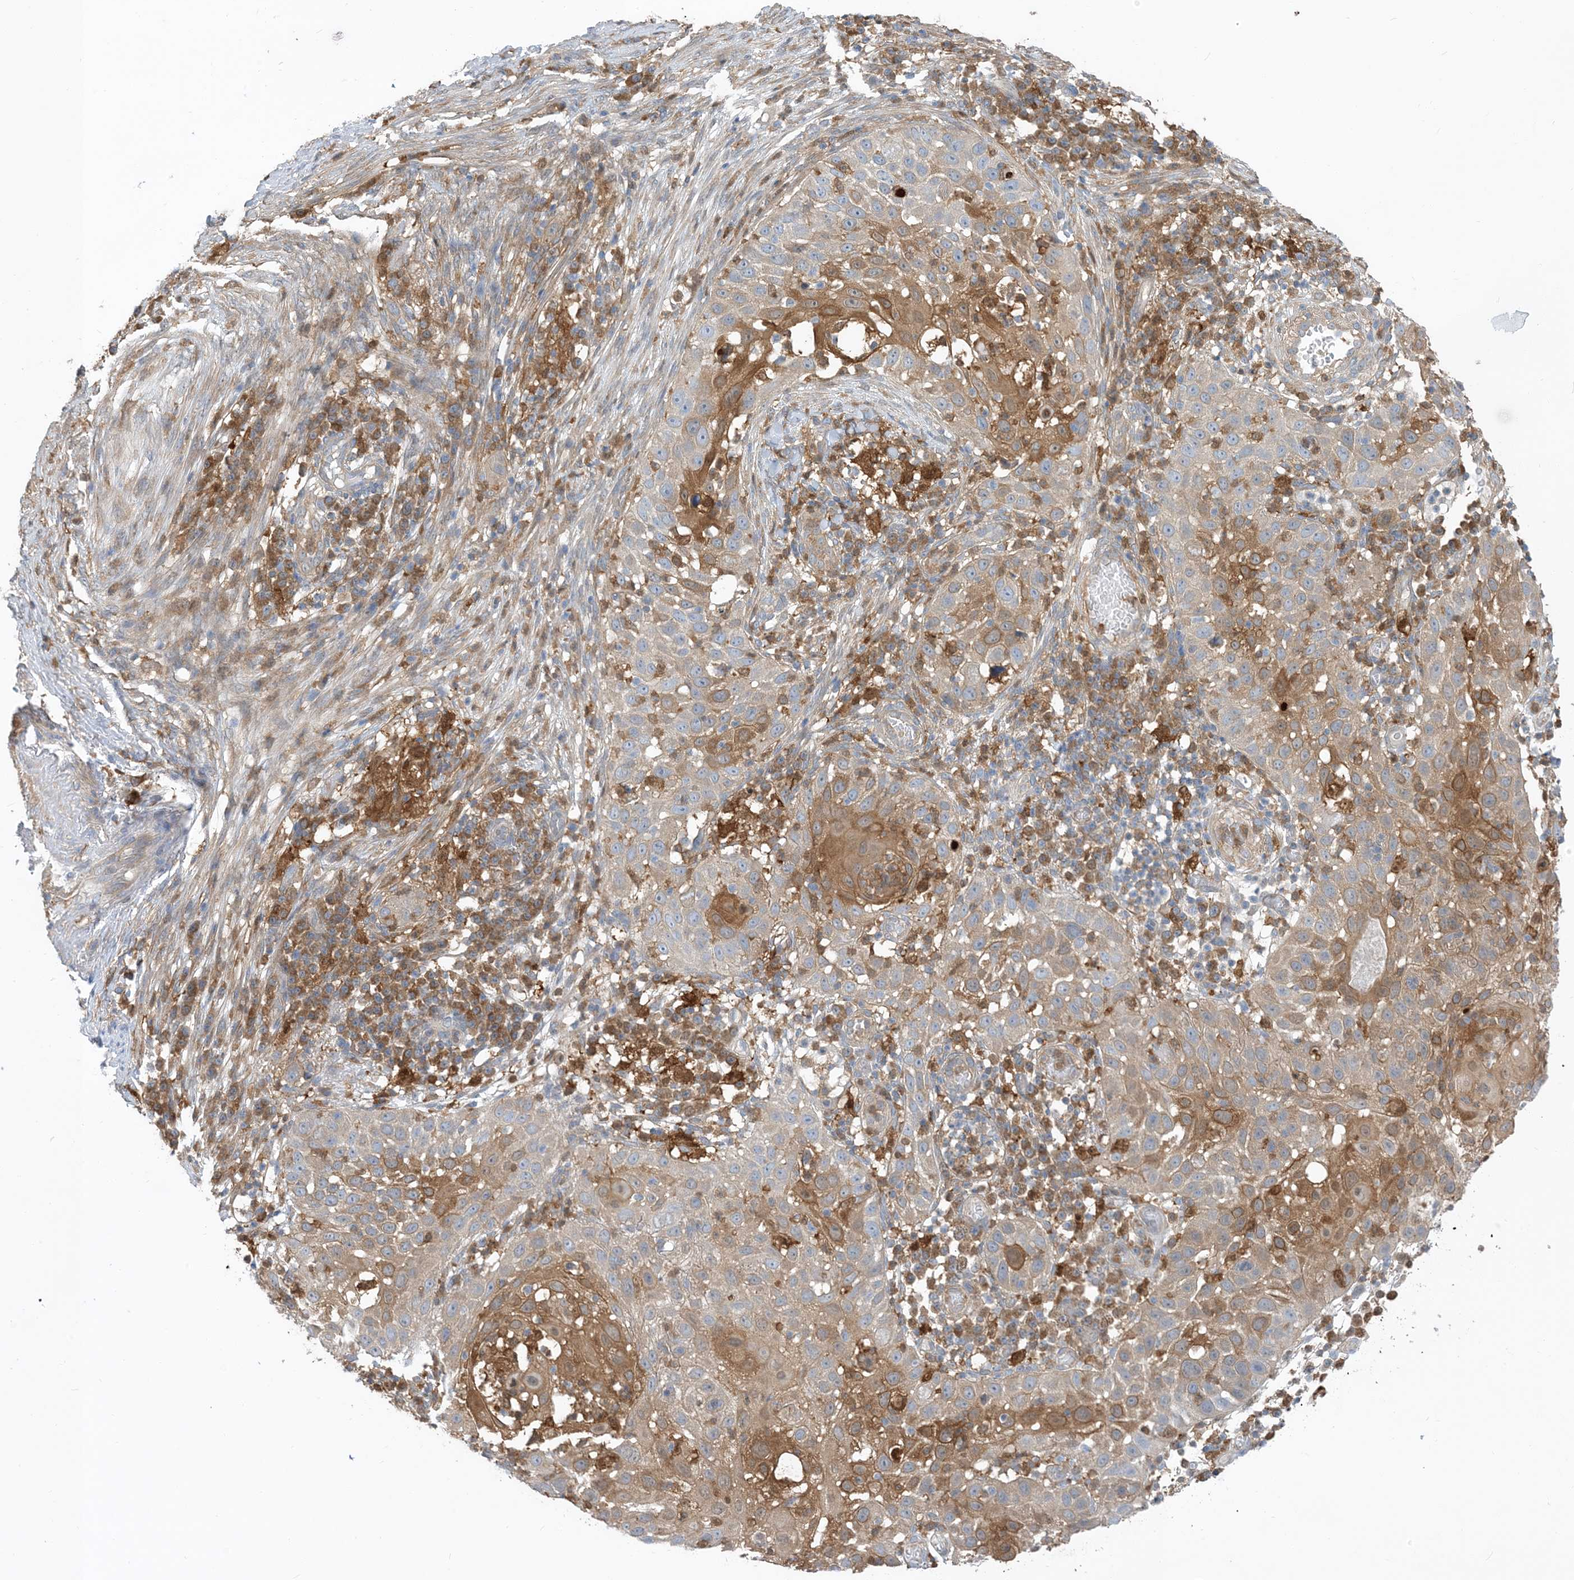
{"staining": {"intensity": "moderate", "quantity": "25%-75%", "location": "cytoplasmic/membranous"}, "tissue": "skin cancer", "cell_type": "Tumor cells", "image_type": "cancer", "snomed": [{"axis": "morphology", "description": "Squamous cell carcinoma, NOS"}, {"axis": "topography", "description": "Skin"}], "caption": "Skin squamous cell carcinoma stained with a brown dye shows moderate cytoplasmic/membranous positive positivity in approximately 25%-75% of tumor cells.", "gene": "NAGK", "patient": {"sex": "female", "age": 44}}